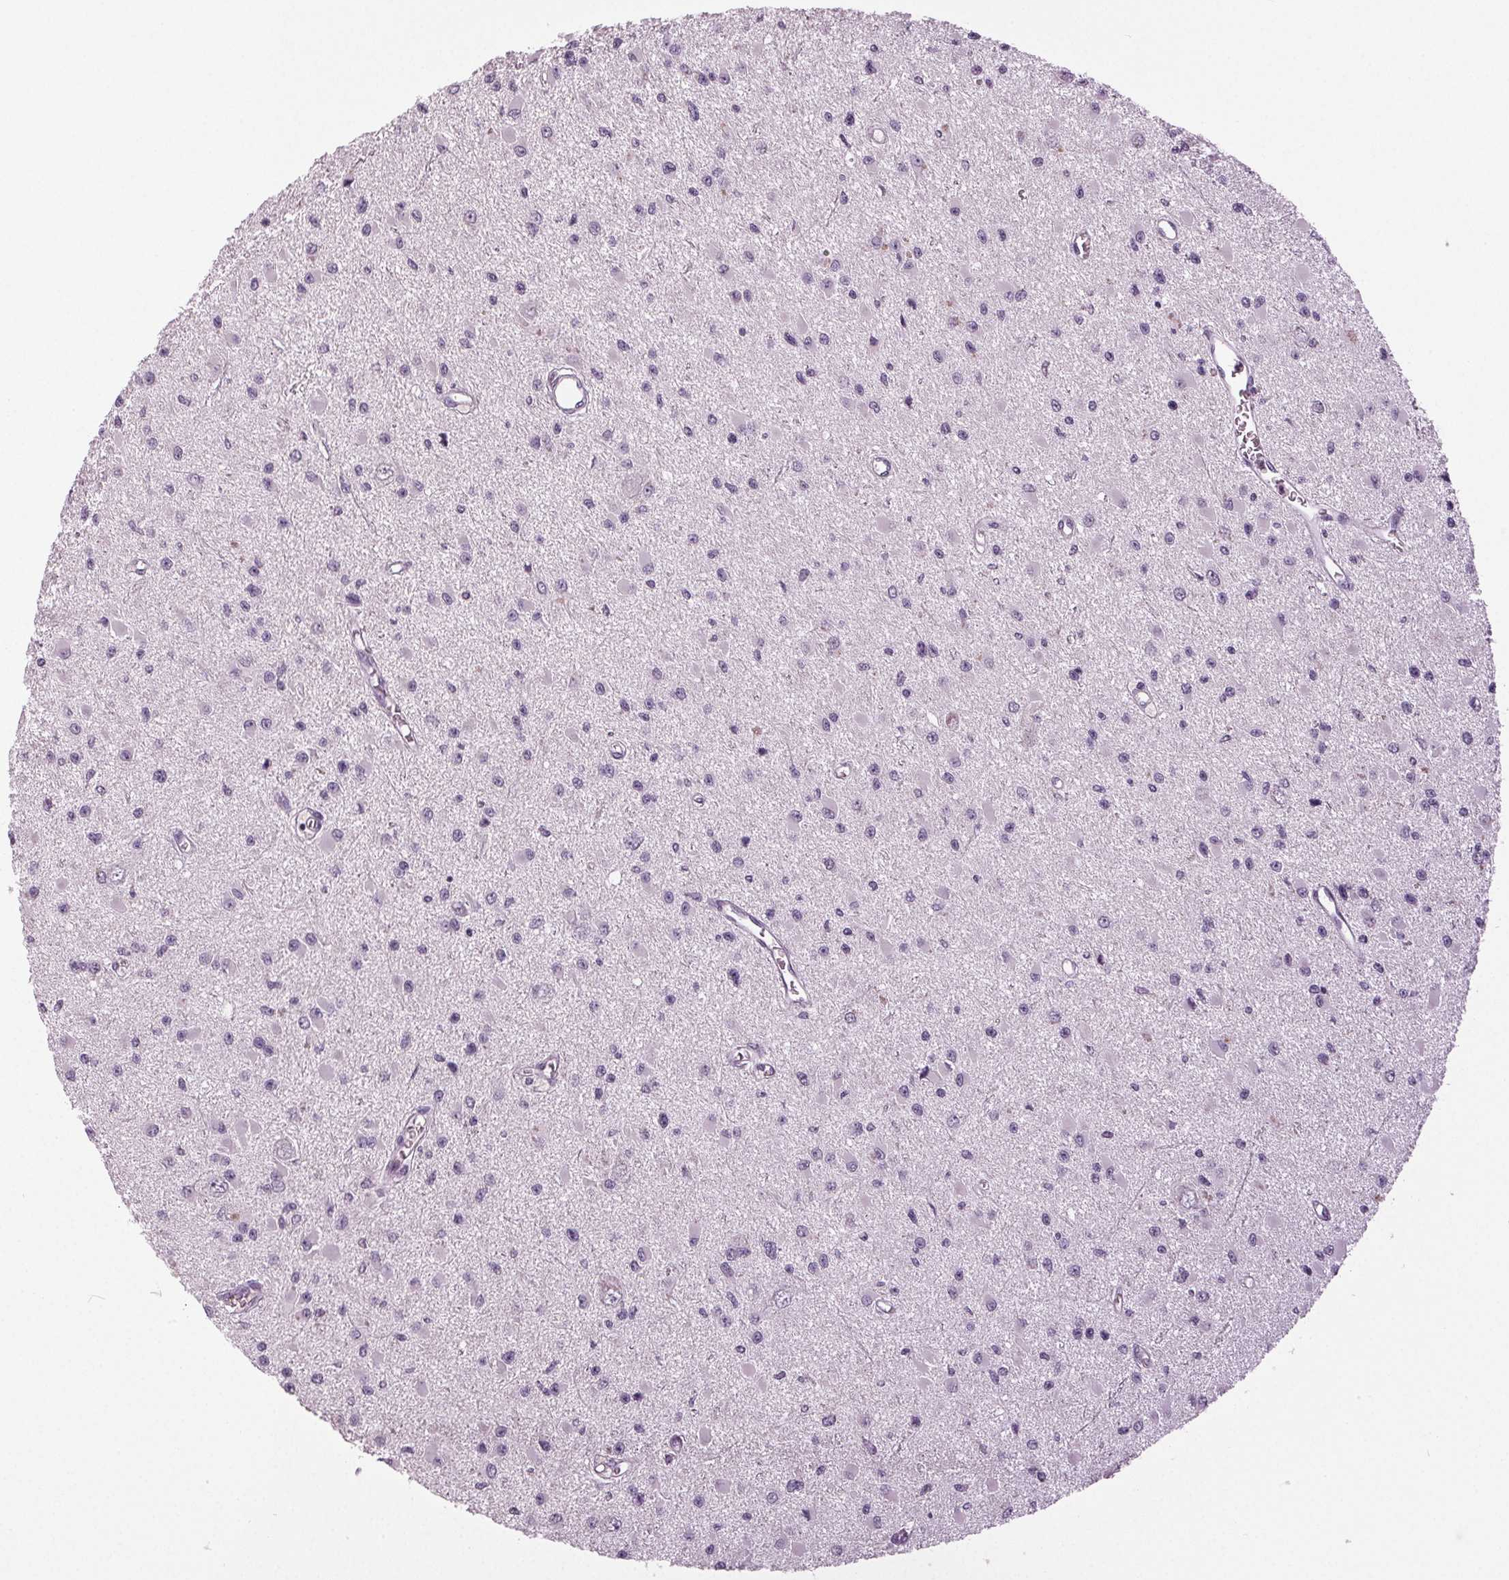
{"staining": {"intensity": "negative", "quantity": "none", "location": "none"}, "tissue": "glioma", "cell_type": "Tumor cells", "image_type": "cancer", "snomed": [{"axis": "morphology", "description": "Glioma, malignant, High grade"}, {"axis": "topography", "description": "Brain"}], "caption": "Malignant glioma (high-grade) was stained to show a protein in brown. There is no significant expression in tumor cells.", "gene": "DNAH12", "patient": {"sex": "male", "age": 54}}